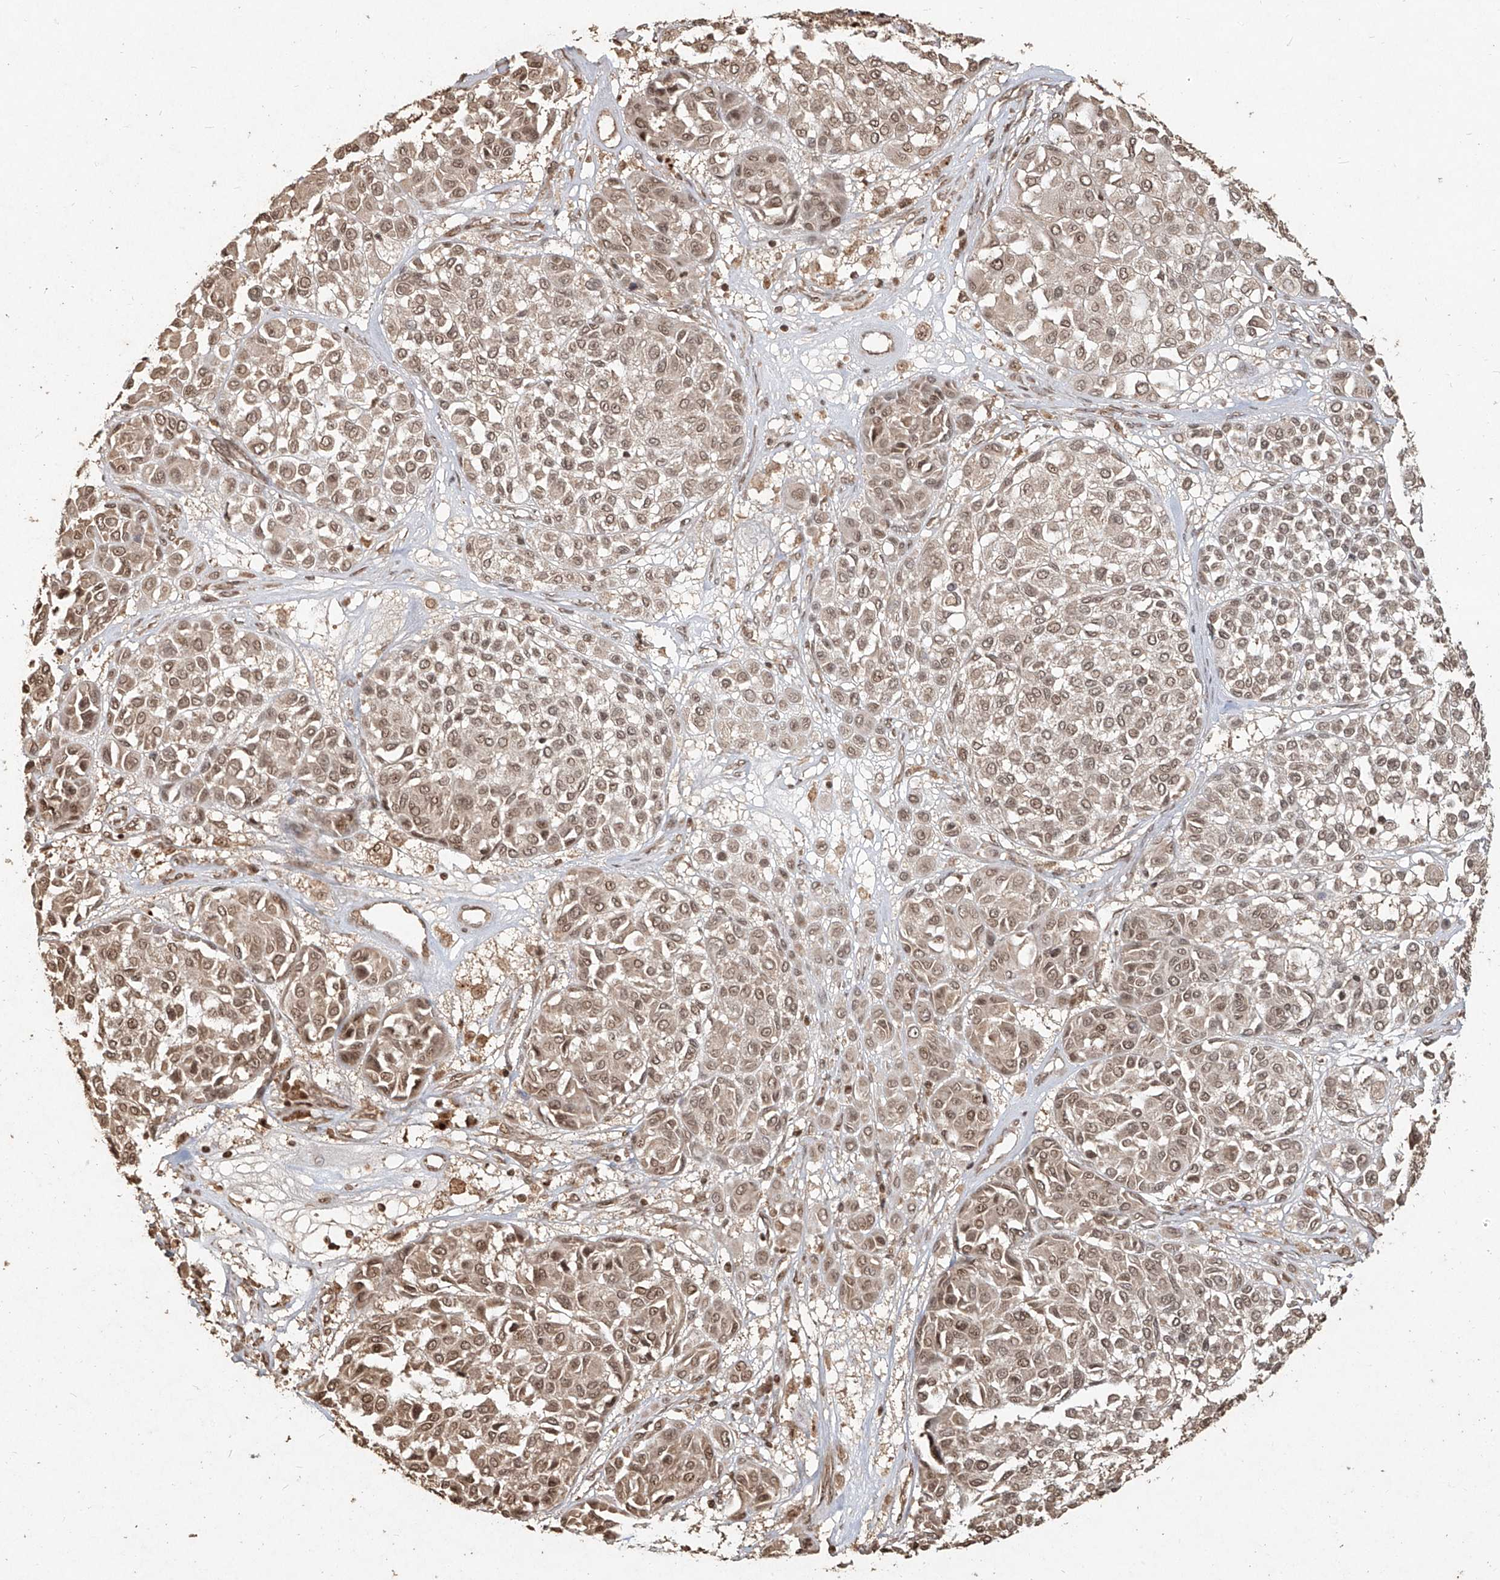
{"staining": {"intensity": "weak", "quantity": ">75%", "location": "cytoplasmic/membranous,nuclear"}, "tissue": "melanoma", "cell_type": "Tumor cells", "image_type": "cancer", "snomed": [{"axis": "morphology", "description": "Malignant melanoma, Metastatic site"}, {"axis": "topography", "description": "Soft tissue"}], "caption": "Brown immunohistochemical staining in human malignant melanoma (metastatic site) demonstrates weak cytoplasmic/membranous and nuclear staining in approximately >75% of tumor cells.", "gene": "UBE2K", "patient": {"sex": "male", "age": 41}}